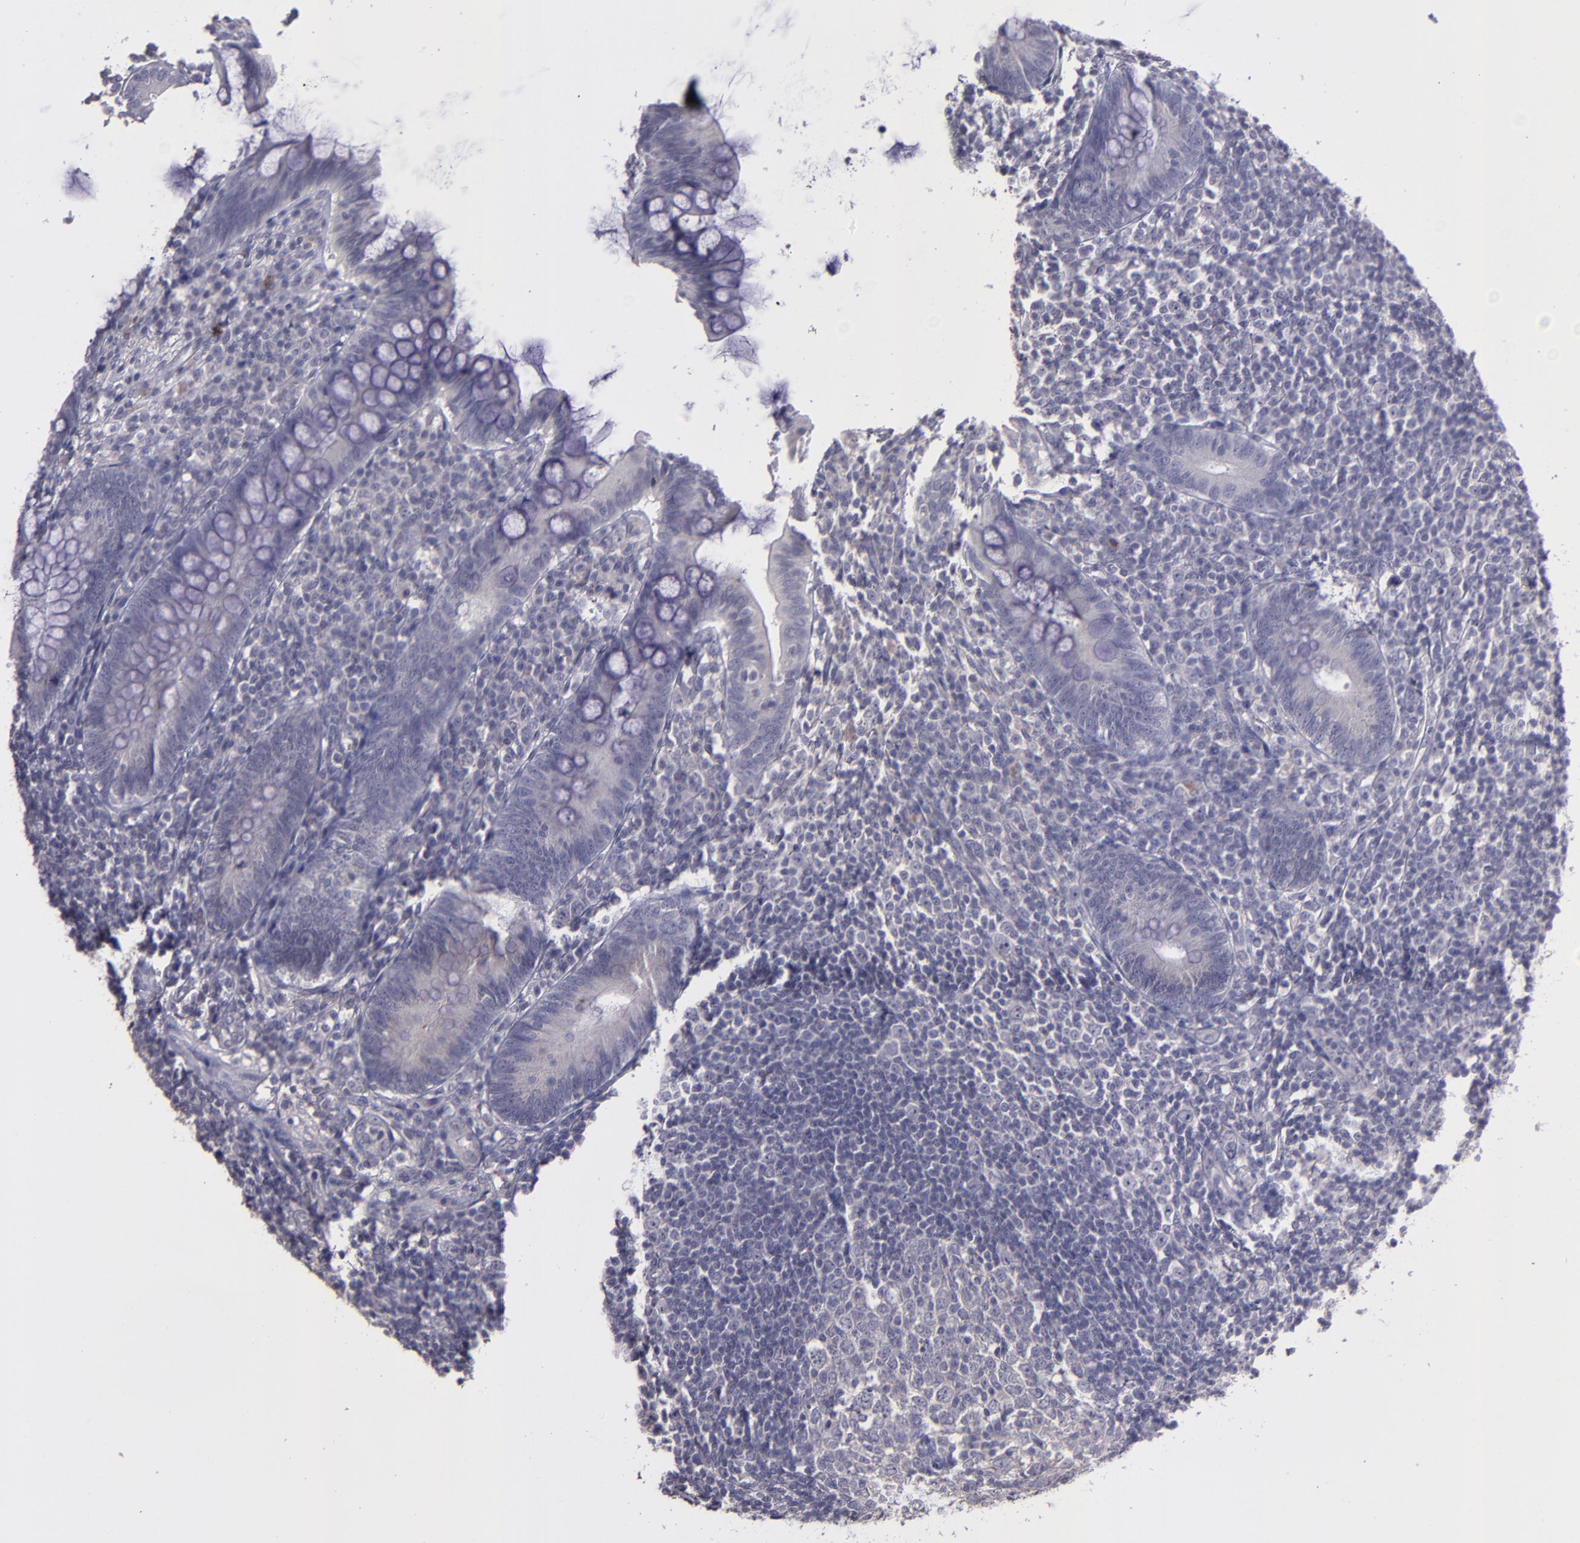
{"staining": {"intensity": "weak", "quantity": "<25%", "location": "cytoplasmic/membranous"}, "tissue": "appendix", "cell_type": "Glandular cells", "image_type": "normal", "snomed": [{"axis": "morphology", "description": "Normal tissue, NOS"}, {"axis": "topography", "description": "Appendix"}], "caption": "The image demonstrates no significant positivity in glandular cells of appendix. Nuclei are stained in blue.", "gene": "MASP1", "patient": {"sex": "female", "age": 66}}